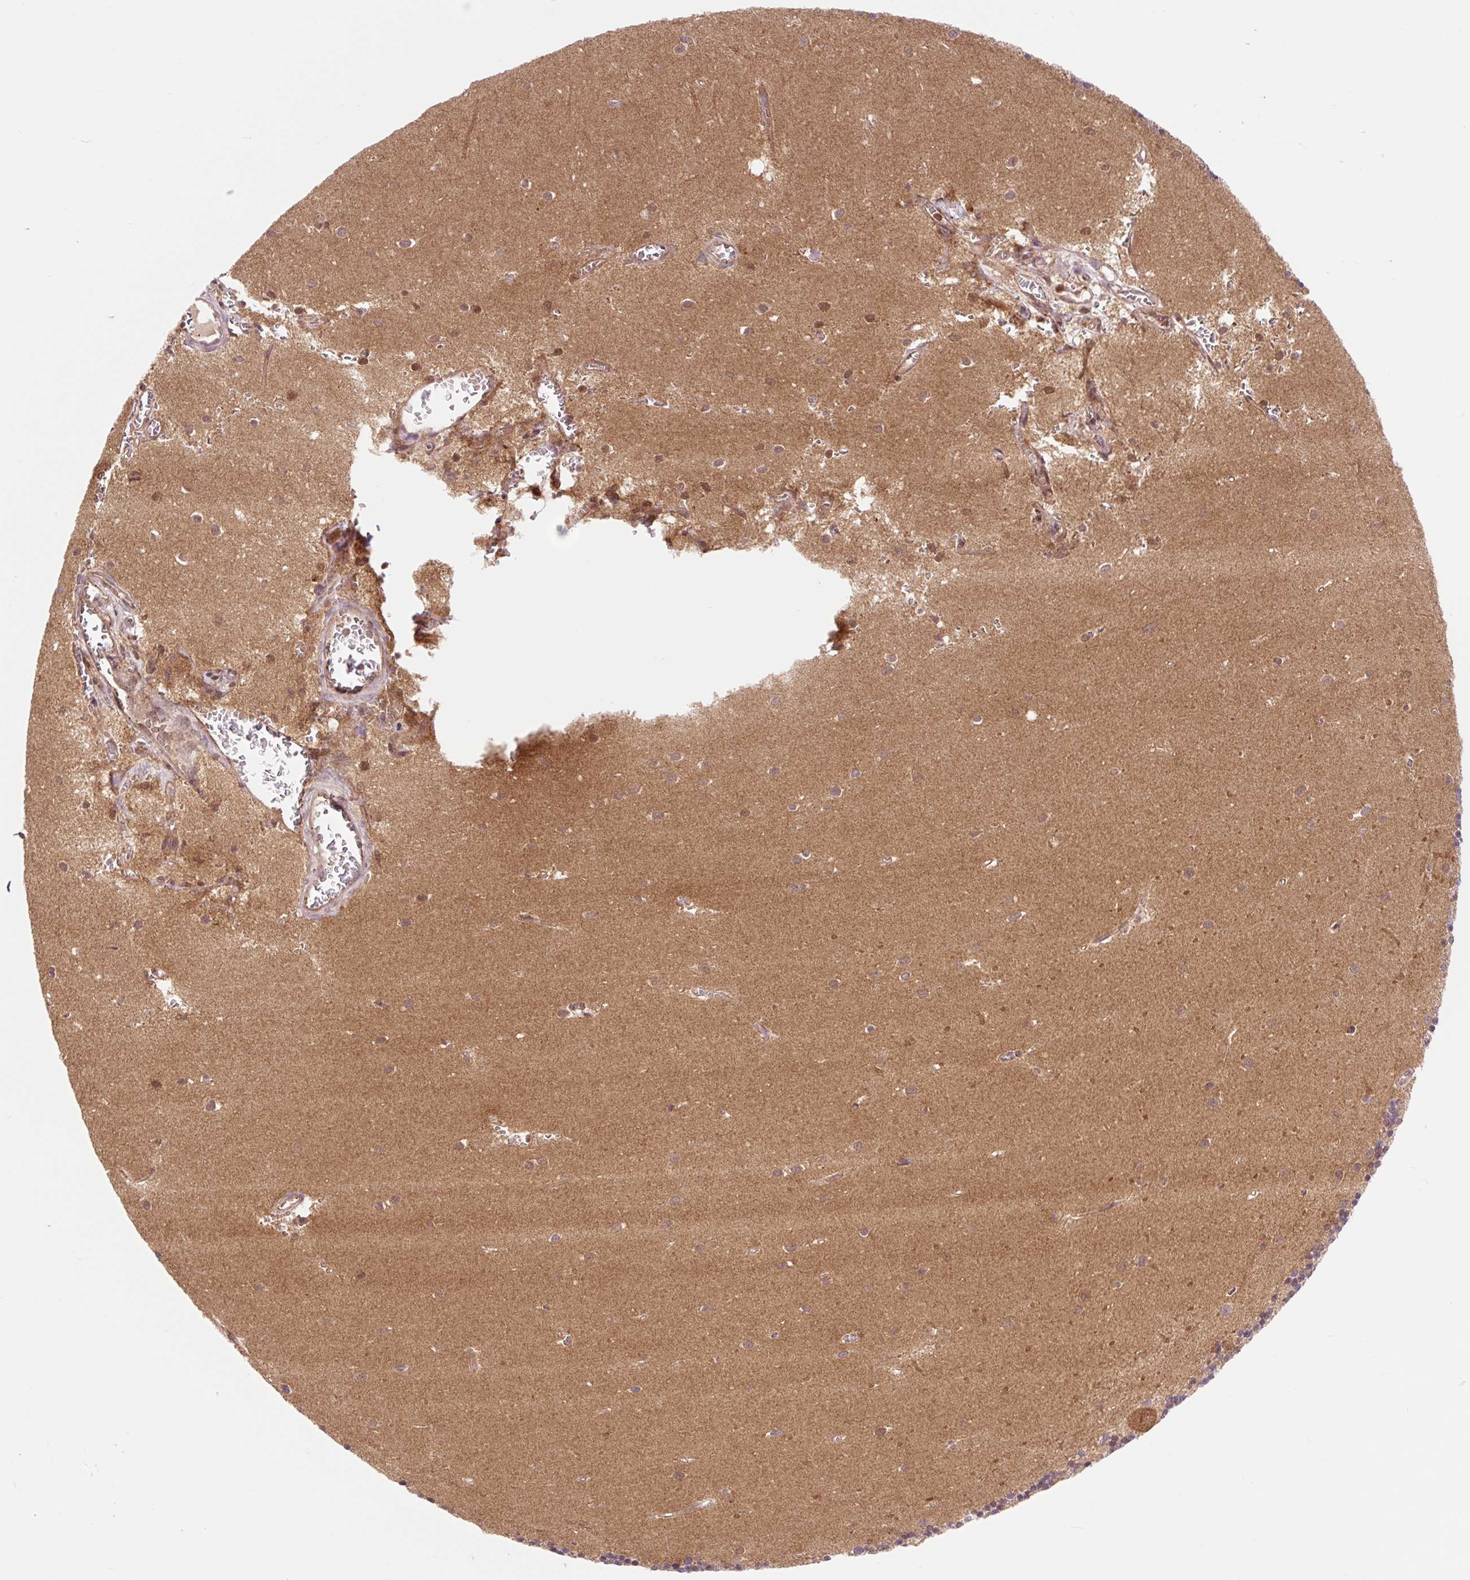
{"staining": {"intensity": "moderate", "quantity": ">75%", "location": "cytoplasmic/membranous"}, "tissue": "cerebellum", "cell_type": "Cells in granular layer", "image_type": "normal", "snomed": [{"axis": "morphology", "description": "Normal tissue, NOS"}, {"axis": "topography", "description": "Cerebellum"}], "caption": "DAB immunohistochemical staining of unremarkable human cerebellum displays moderate cytoplasmic/membranous protein expression in approximately >75% of cells in granular layer.", "gene": "VPS4A", "patient": {"sex": "male", "age": 54}}